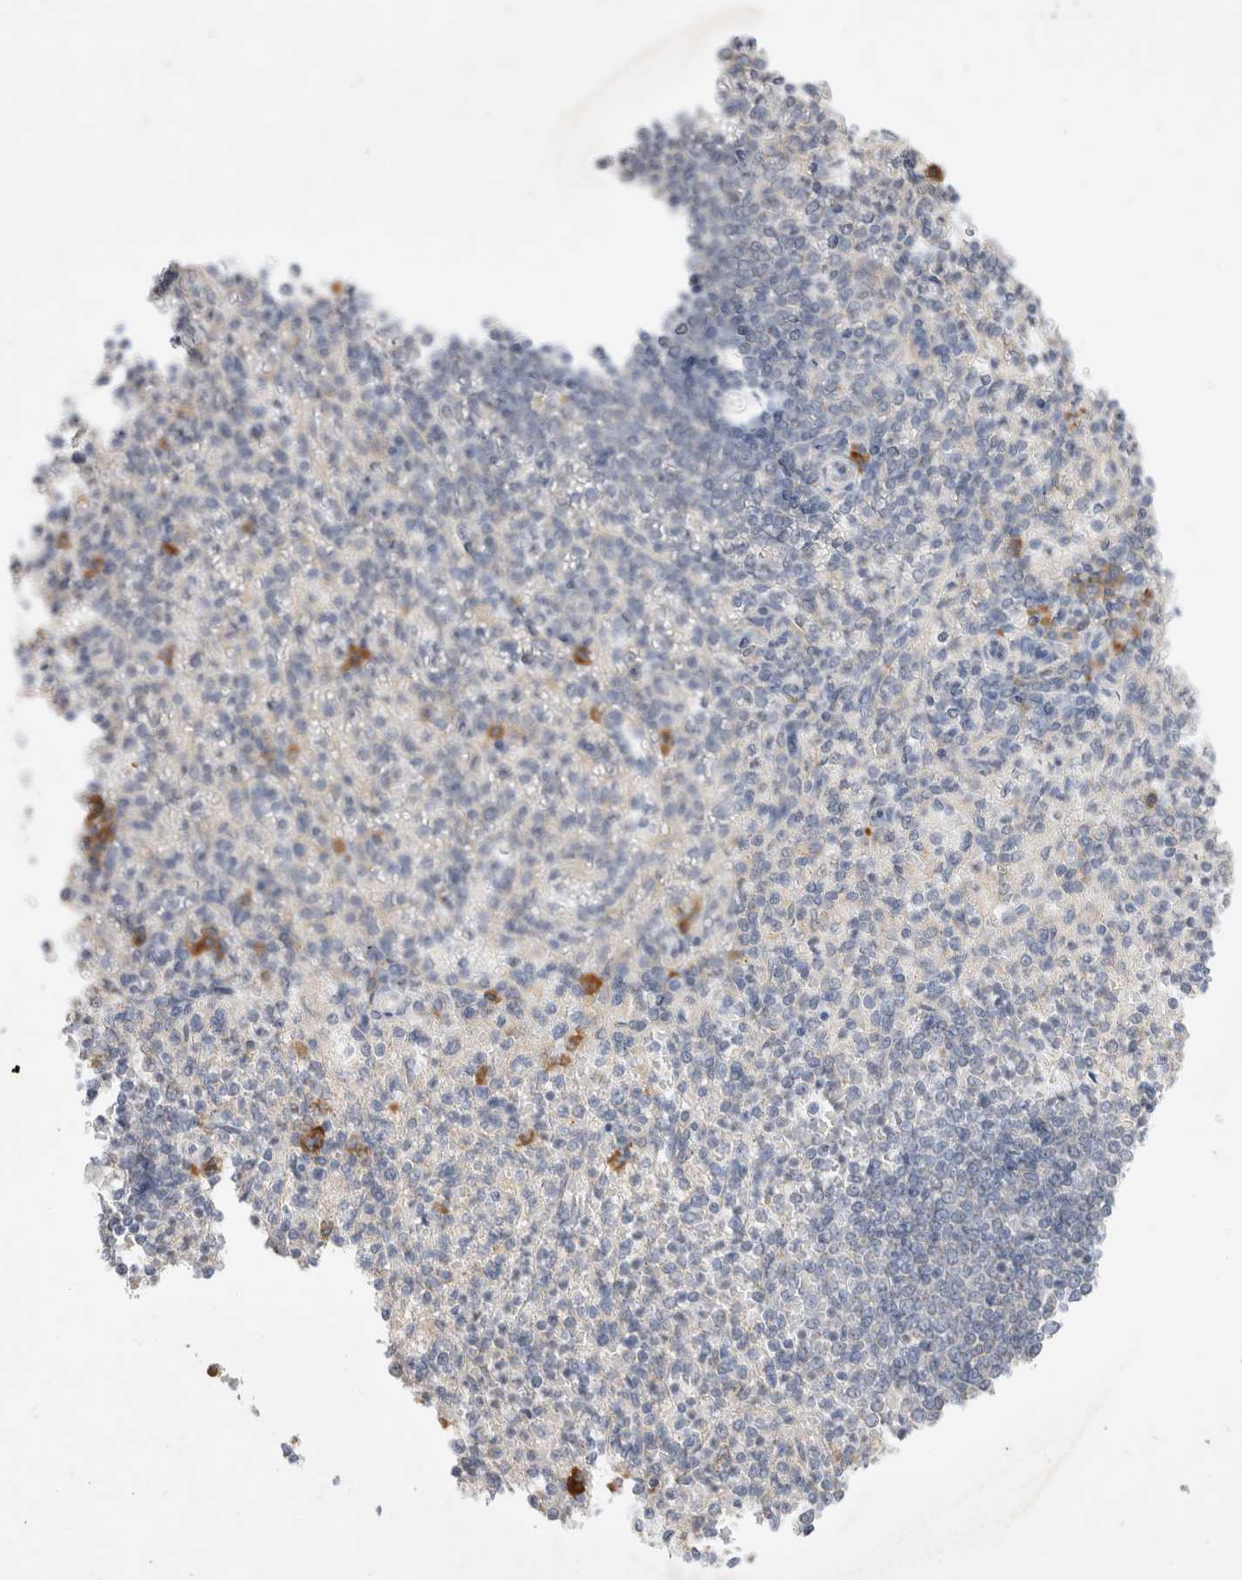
{"staining": {"intensity": "negative", "quantity": "none", "location": "none"}, "tissue": "spleen", "cell_type": "Cells in red pulp", "image_type": "normal", "snomed": [{"axis": "morphology", "description": "Normal tissue, NOS"}, {"axis": "topography", "description": "Spleen"}], "caption": "Immunohistochemistry (IHC) histopathology image of normal spleen: human spleen stained with DAB reveals no significant protein positivity in cells in red pulp.", "gene": "NEDD4L", "patient": {"sex": "female", "age": 74}}